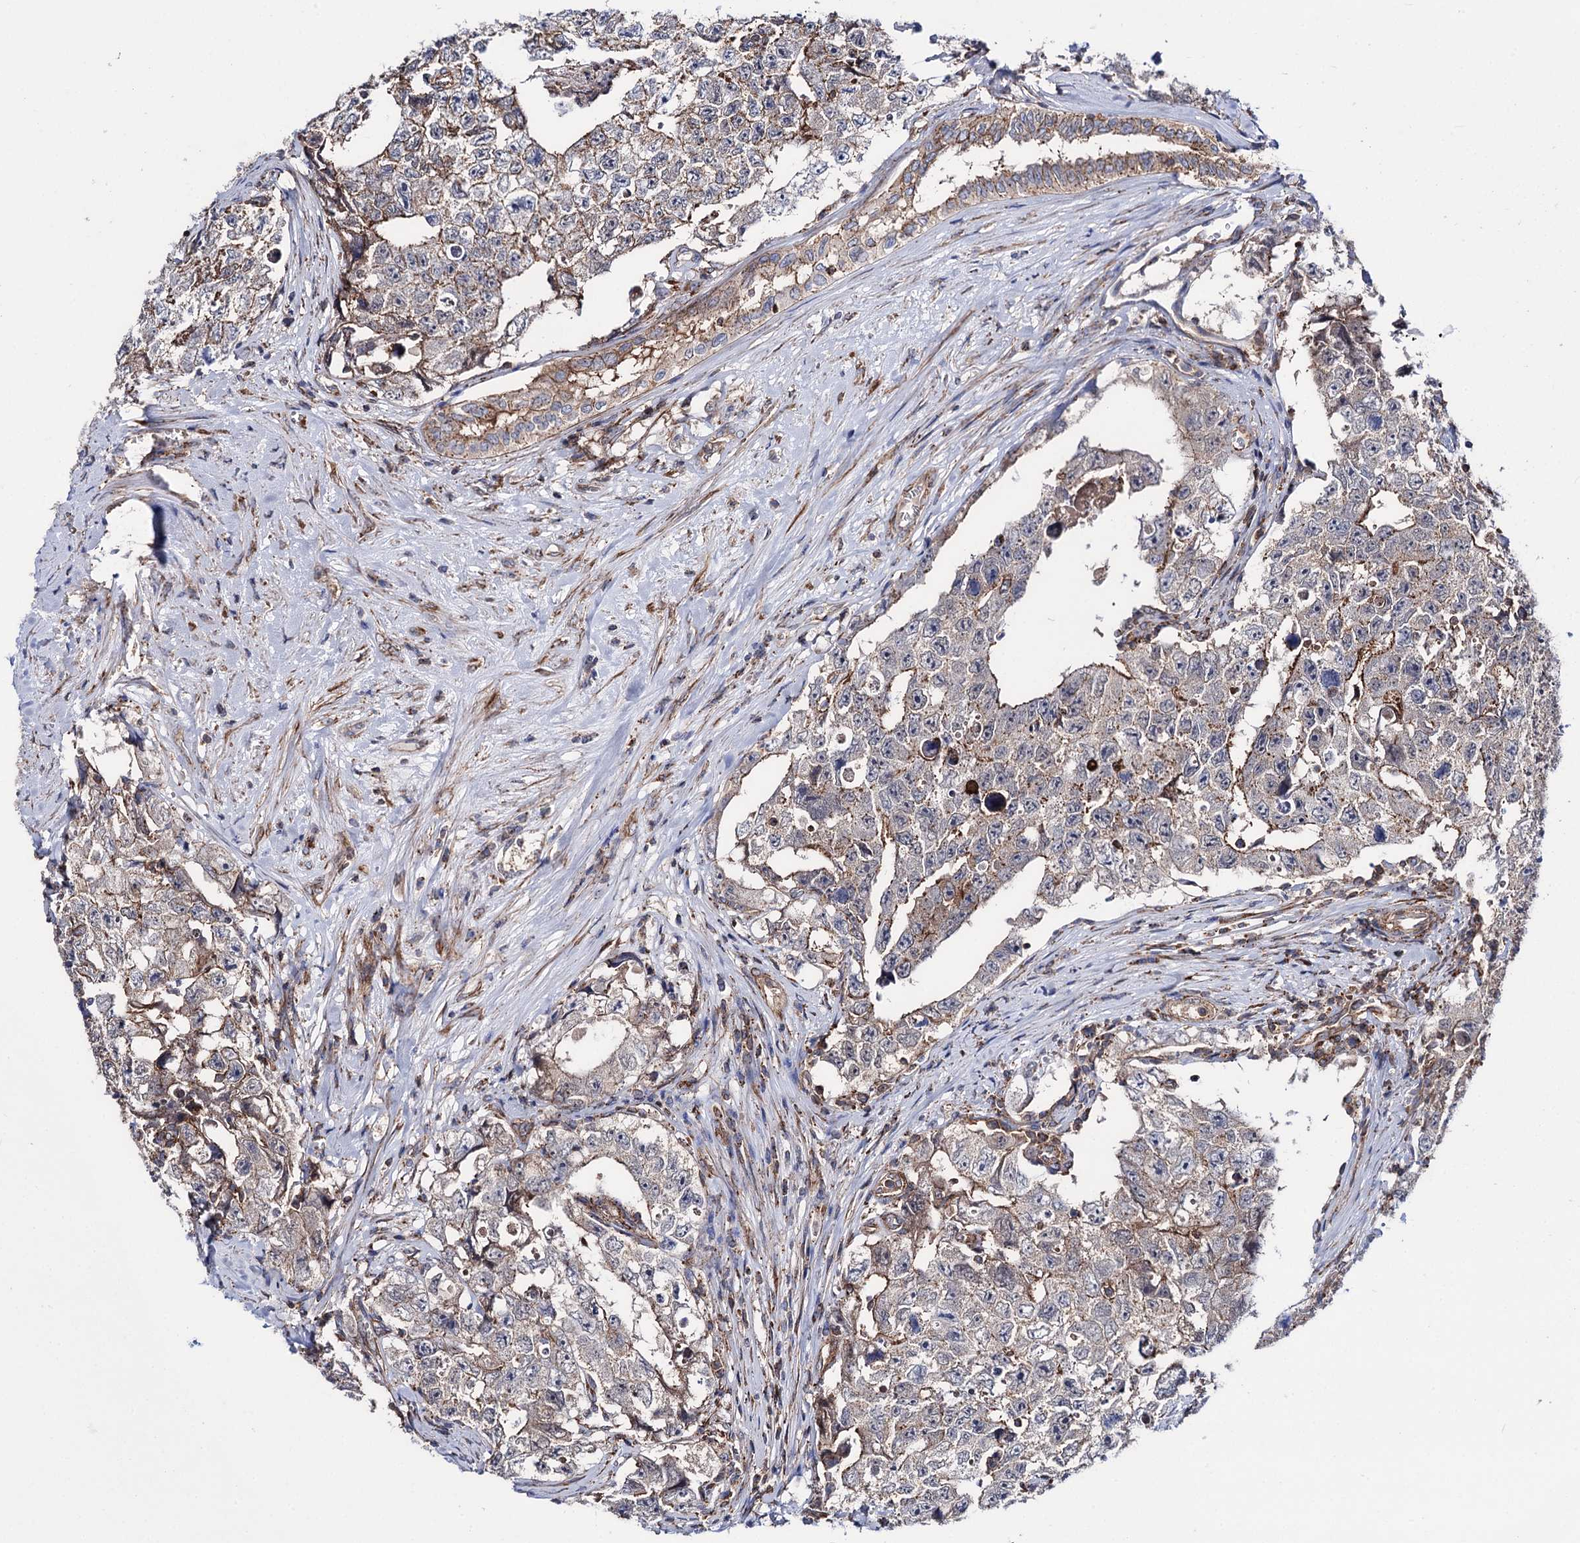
{"staining": {"intensity": "weak", "quantity": "<25%", "location": "cytoplasmic/membranous"}, "tissue": "testis cancer", "cell_type": "Tumor cells", "image_type": "cancer", "snomed": [{"axis": "morphology", "description": "Carcinoma, Embryonal, NOS"}, {"axis": "topography", "description": "Testis"}], "caption": "This is a micrograph of immunohistochemistry (IHC) staining of testis embryonal carcinoma, which shows no positivity in tumor cells.", "gene": "DEF6", "patient": {"sex": "male", "age": 17}}